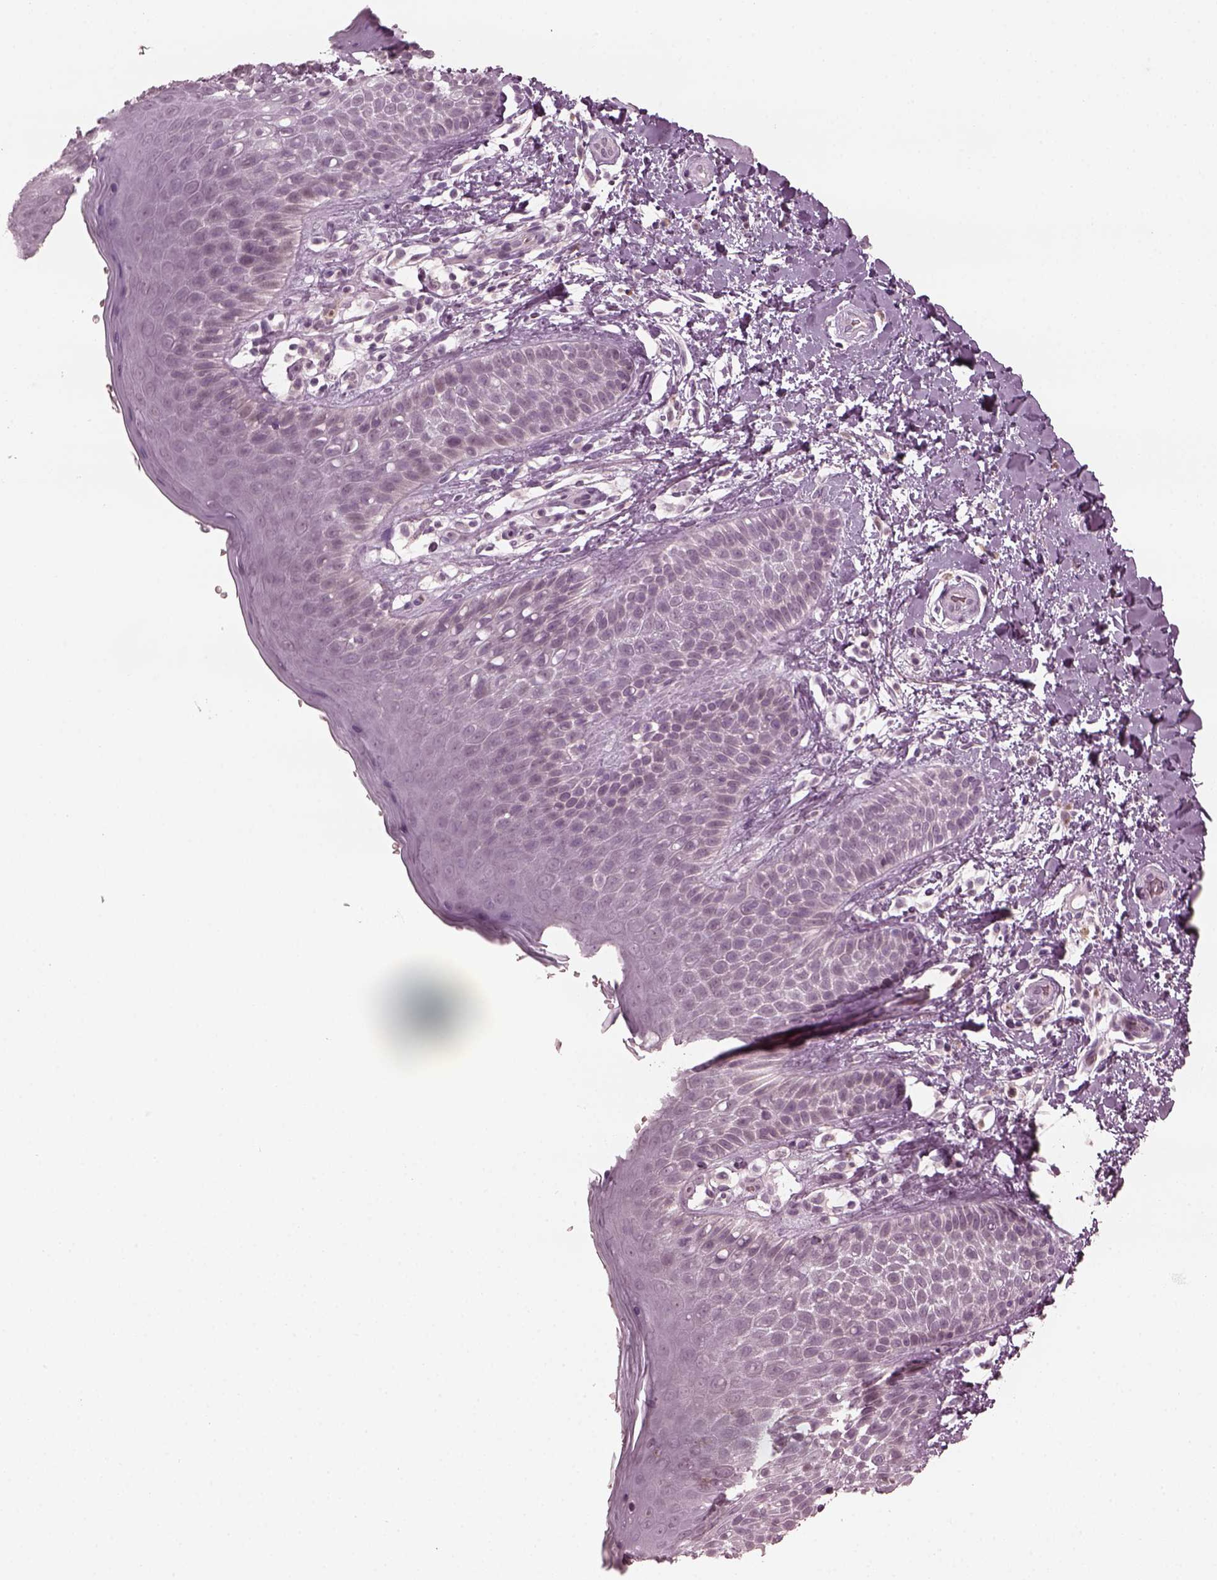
{"staining": {"intensity": "negative", "quantity": "none", "location": "none"}, "tissue": "skin", "cell_type": "Epidermal cells", "image_type": "normal", "snomed": [{"axis": "morphology", "description": "Normal tissue, NOS"}, {"axis": "topography", "description": "Anal"}], "caption": "The image demonstrates no significant positivity in epidermal cells of skin. (Immunohistochemistry, brightfield microscopy, high magnification).", "gene": "CCDC170", "patient": {"sex": "male", "age": 36}}